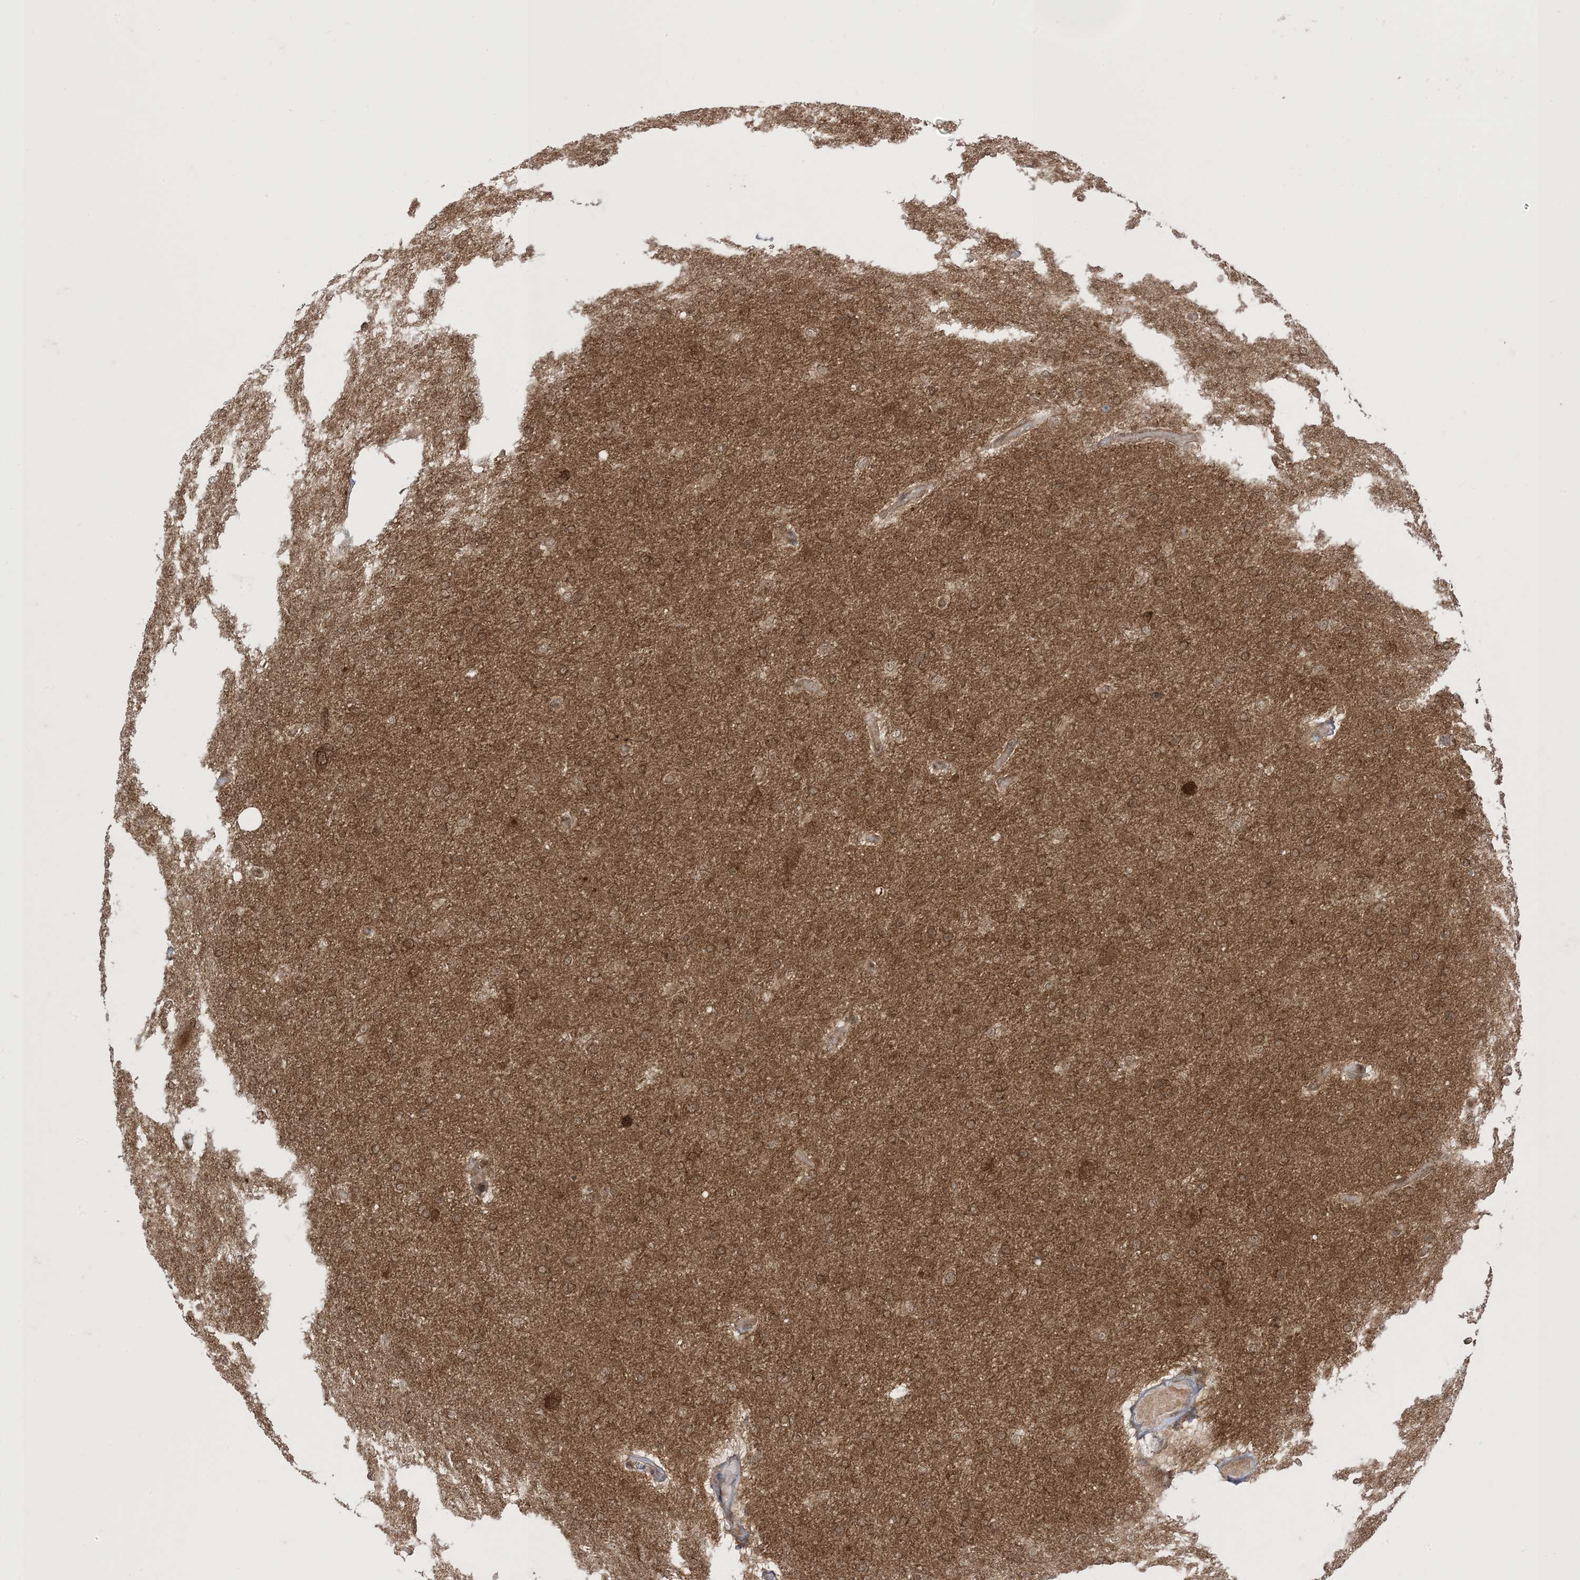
{"staining": {"intensity": "moderate", "quantity": ">75%", "location": "cytoplasmic/membranous,nuclear"}, "tissue": "glioma", "cell_type": "Tumor cells", "image_type": "cancer", "snomed": [{"axis": "morphology", "description": "Glioma, malignant, High grade"}, {"axis": "topography", "description": "Cerebral cortex"}], "caption": "Immunohistochemistry (IHC) of human malignant glioma (high-grade) exhibits medium levels of moderate cytoplasmic/membranous and nuclear positivity in about >75% of tumor cells.", "gene": "PTPA", "patient": {"sex": "female", "age": 36}}